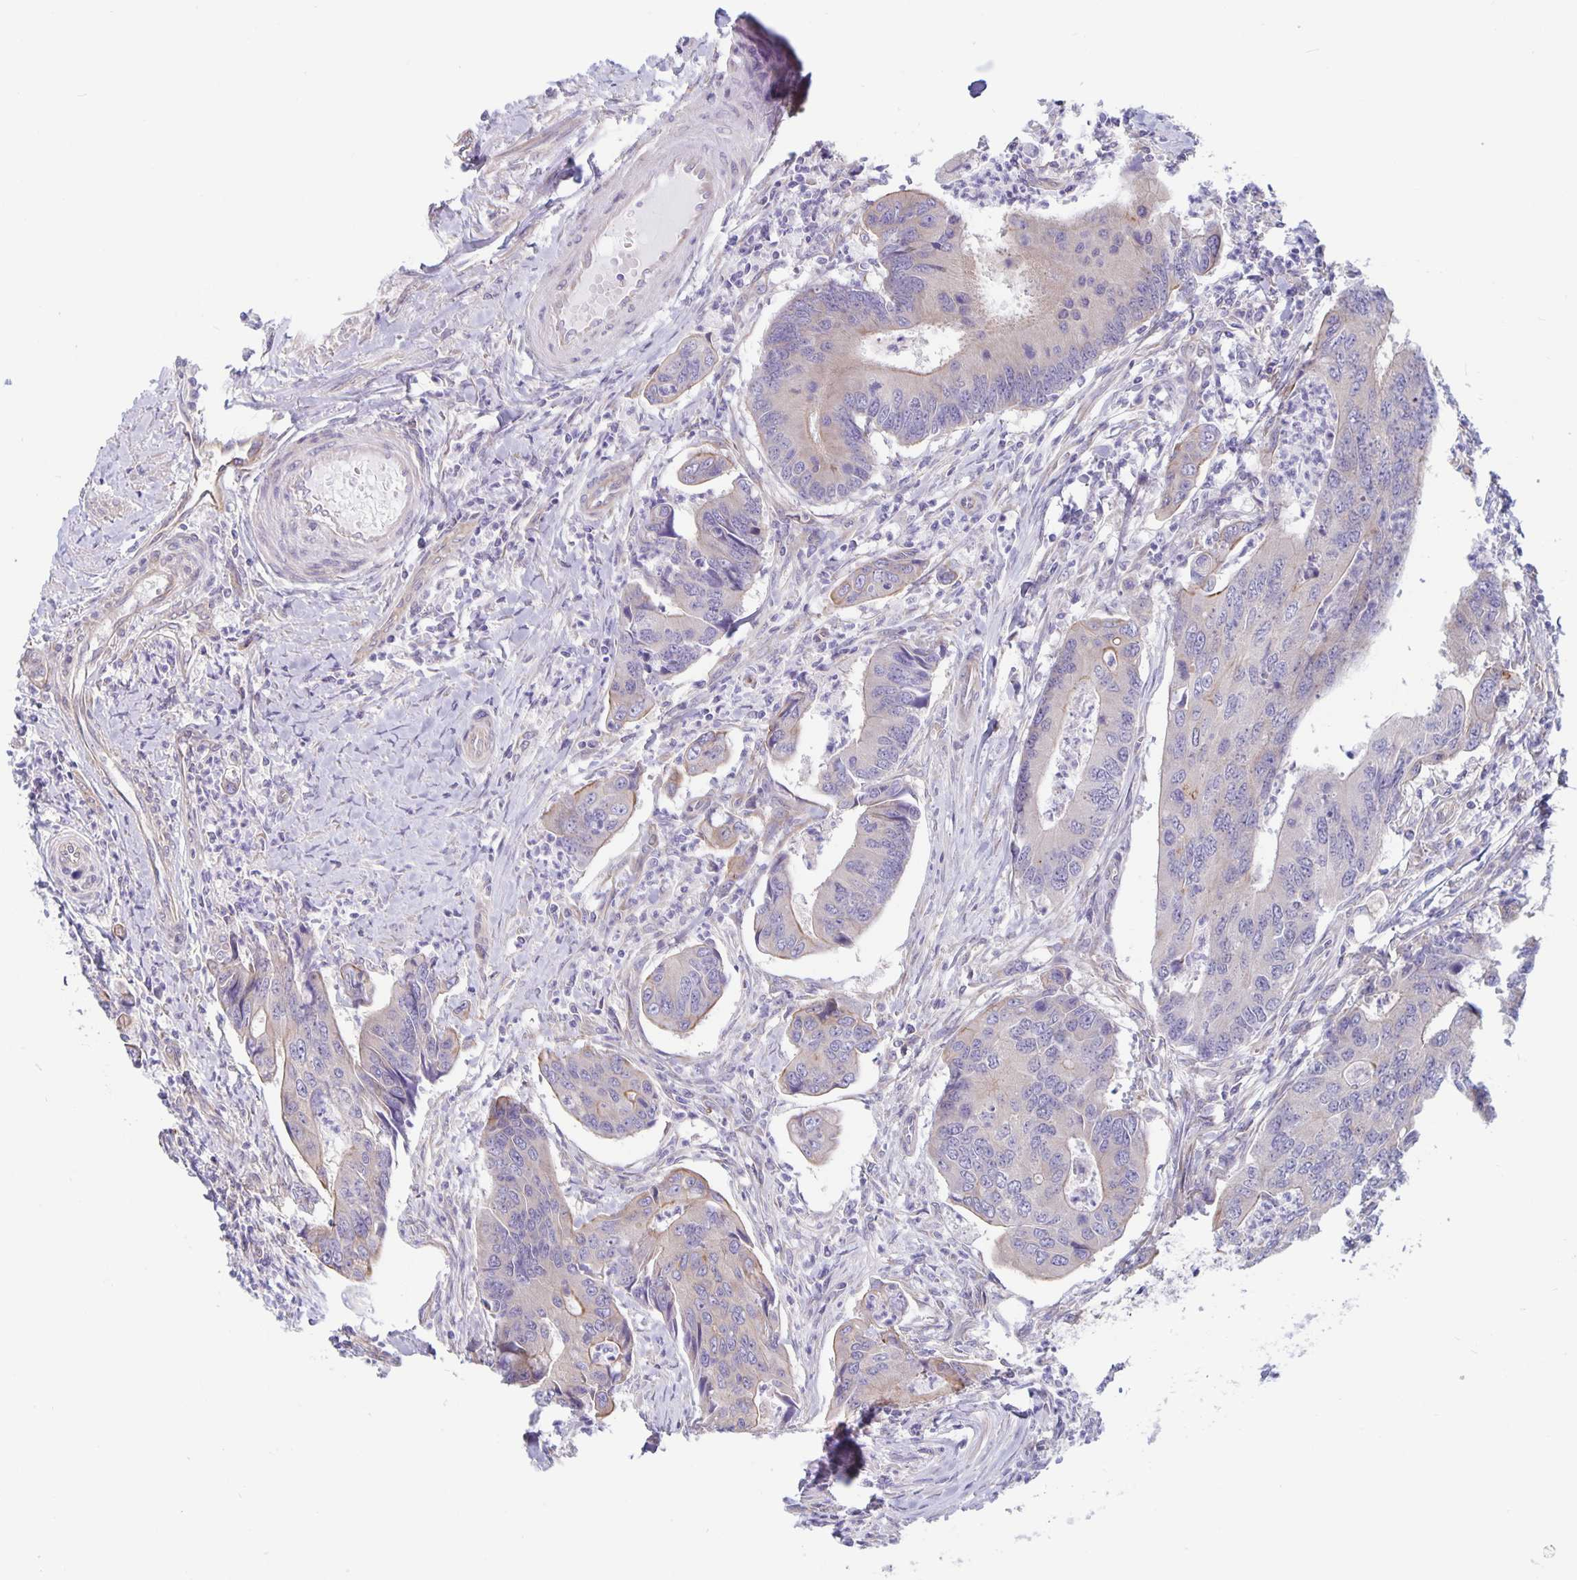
{"staining": {"intensity": "weak", "quantity": "<25%", "location": "cytoplasmic/membranous"}, "tissue": "colorectal cancer", "cell_type": "Tumor cells", "image_type": "cancer", "snomed": [{"axis": "morphology", "description": "Adenocarcinoma, NOS"}, {"axis": "topography", "description": "Colon"}], "caption": "Micrograph shows no significant protein staining in tumor cells of colorectal cancer.", "gene": "PLCB3", "patient": {"sex": "female", "age": 67}}